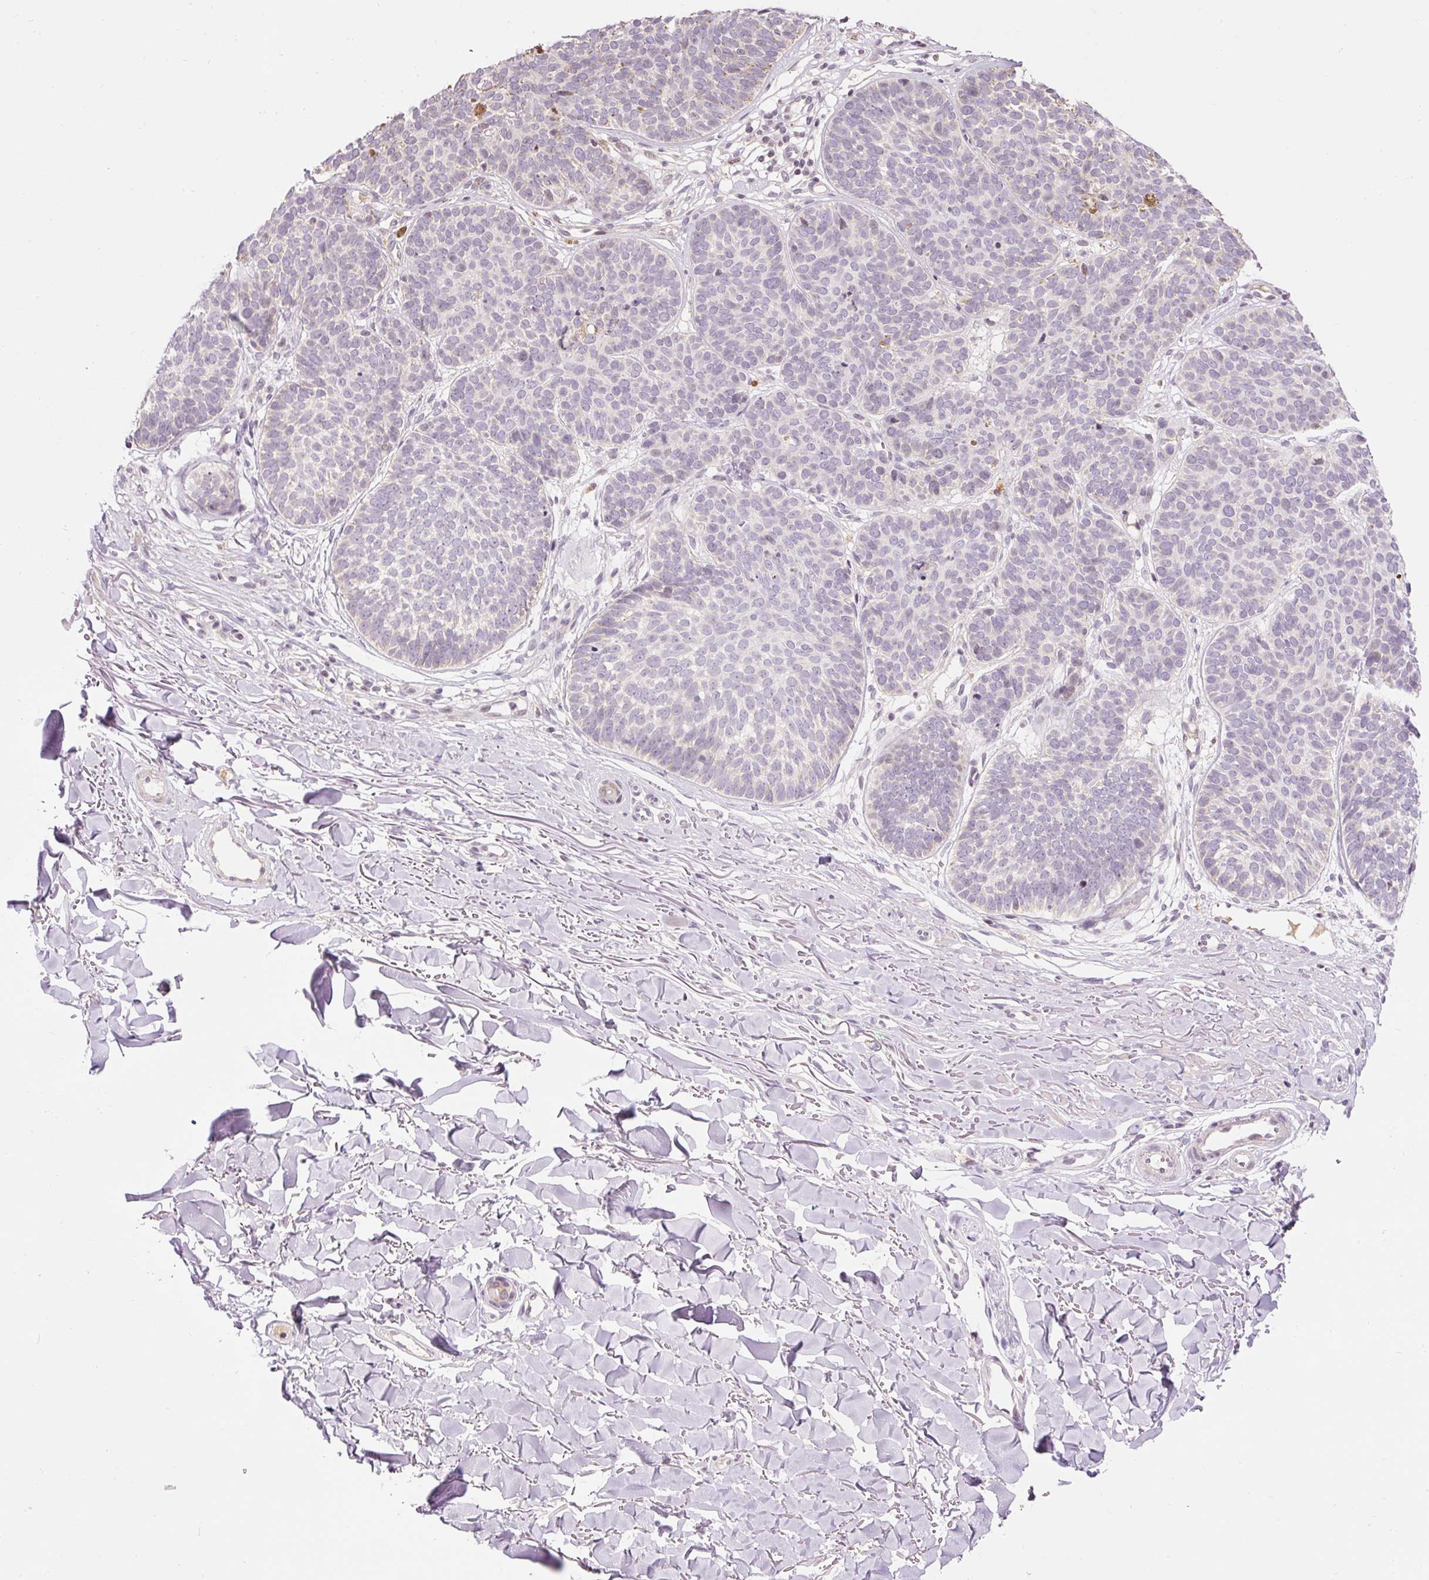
{"staining": {"intensity": "negative", "quantity": "none", "location": "none"}, "tissue": "skin cancer", "cell_type": "Tumor cells", "image_type": "cancer", "snomed": [{"axis": "morphology", "description": "Basal cell carcinoma"}, {"axis": "topography", "description": "Skin"}, {"axis": "topography", "description": "Skin of neck"}, {"axis": "topography", "description": "Skin of shoulder"}, {"axis": "topography", "description": "Skin of back"}], "caption": "Skin basal cell carcinoma stained for a protein using IHC shows no positivity tumor cells.", "gene": "ABHD11", "patient": {"sex": "male", "age": 80}}